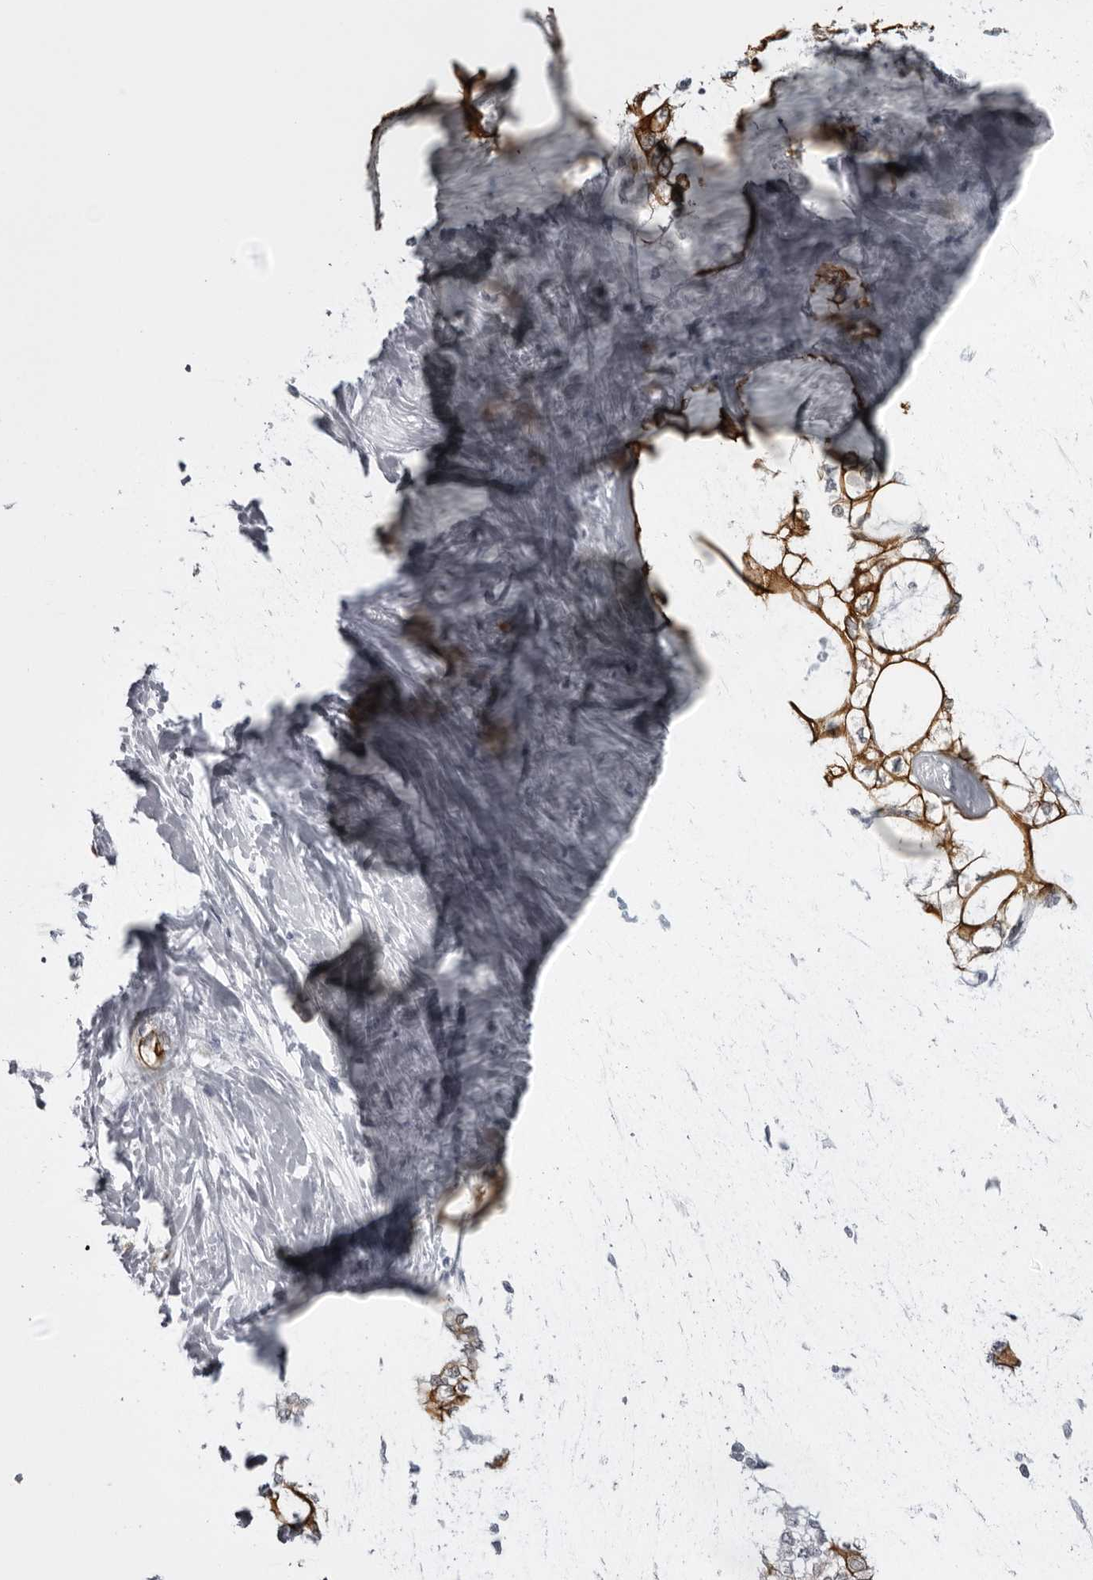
{"staining": {"intensity": "strong", "quantity": ">75%", "location": "cytoplasmic/membranous"}, "tissue": "pancreatic cancer", "cell_type": "Tumor cells", "image_type": "cancer", "snomed": [{"axis": "morphology", "description": "Adenocarcinoma, NOS"}, {"axis": "topography", "description": "Pancreas"}], "caption": "Approximately >75% of tumor cells in pancreatic cancer demonstrate strong cytoplasmic/membranous protein staining as visualized by brown immunohistochemical staining.", "gene": "UROD", "patient": {"sex": "male", "age": 70}}